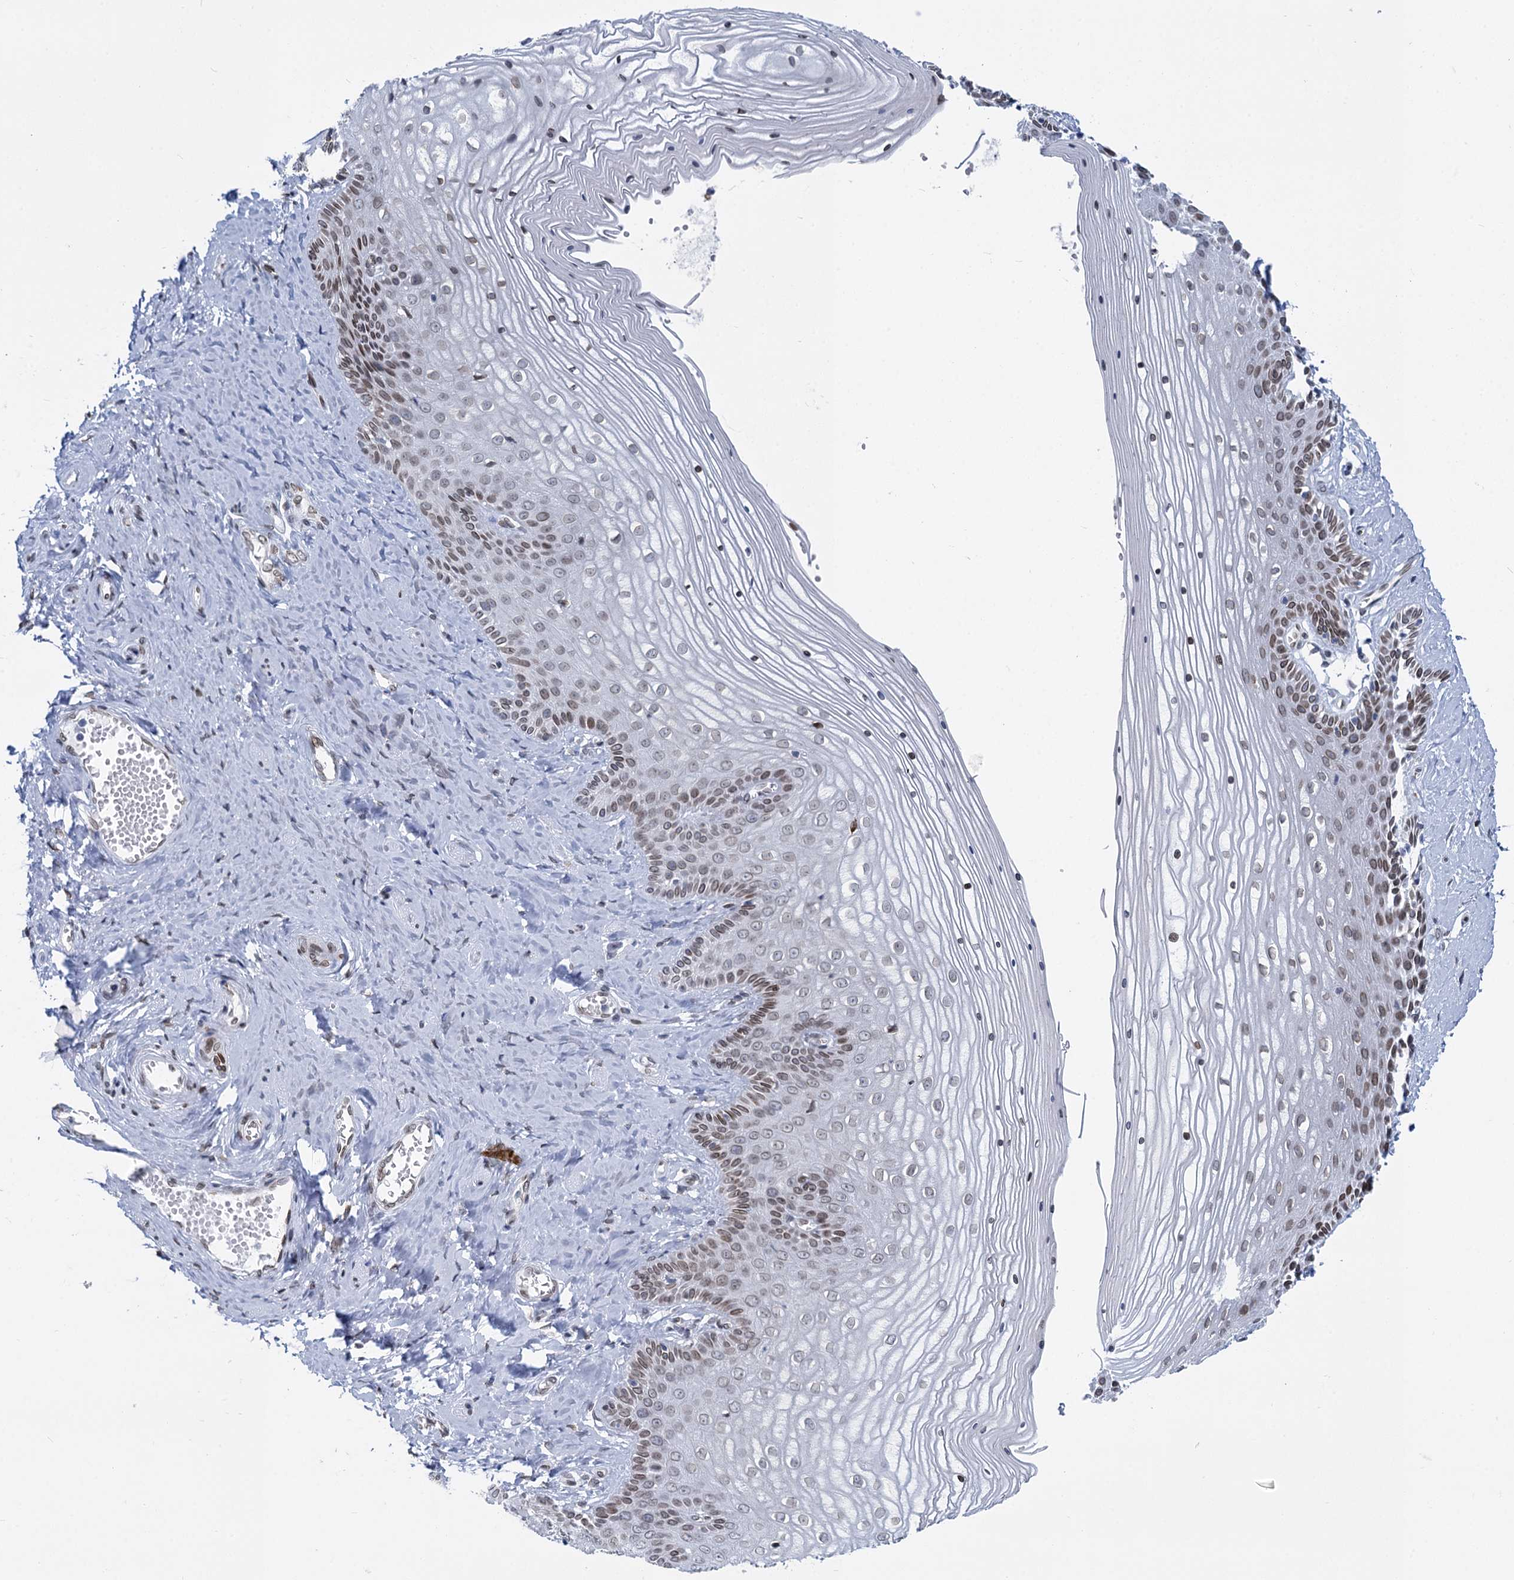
{"staining": {"intensity": "moderate", "quantity": "25%-75%", "location": "cytoplasmic/membranous,nuclear"}, "tissue": "vagina", "cell_type": "Squamous epithelial cells", "image_type": "normal", "snomed": [{"axis": "morphology", "description": "Normal tissue, NOS"}, {"axis": "topography", "description": "Vagina"}, {"axis": "topography", "description": "Cervix"}], "caption": "Vagina stained for a protein shows moderate cytoplasmic/membranous,nuclear positivity in squamous epithelial cells. (DAB IHC with brightfield microscopy, high magnification).", "gene": "PRSS35", "patient": {"sex": "female", "age": 40}}